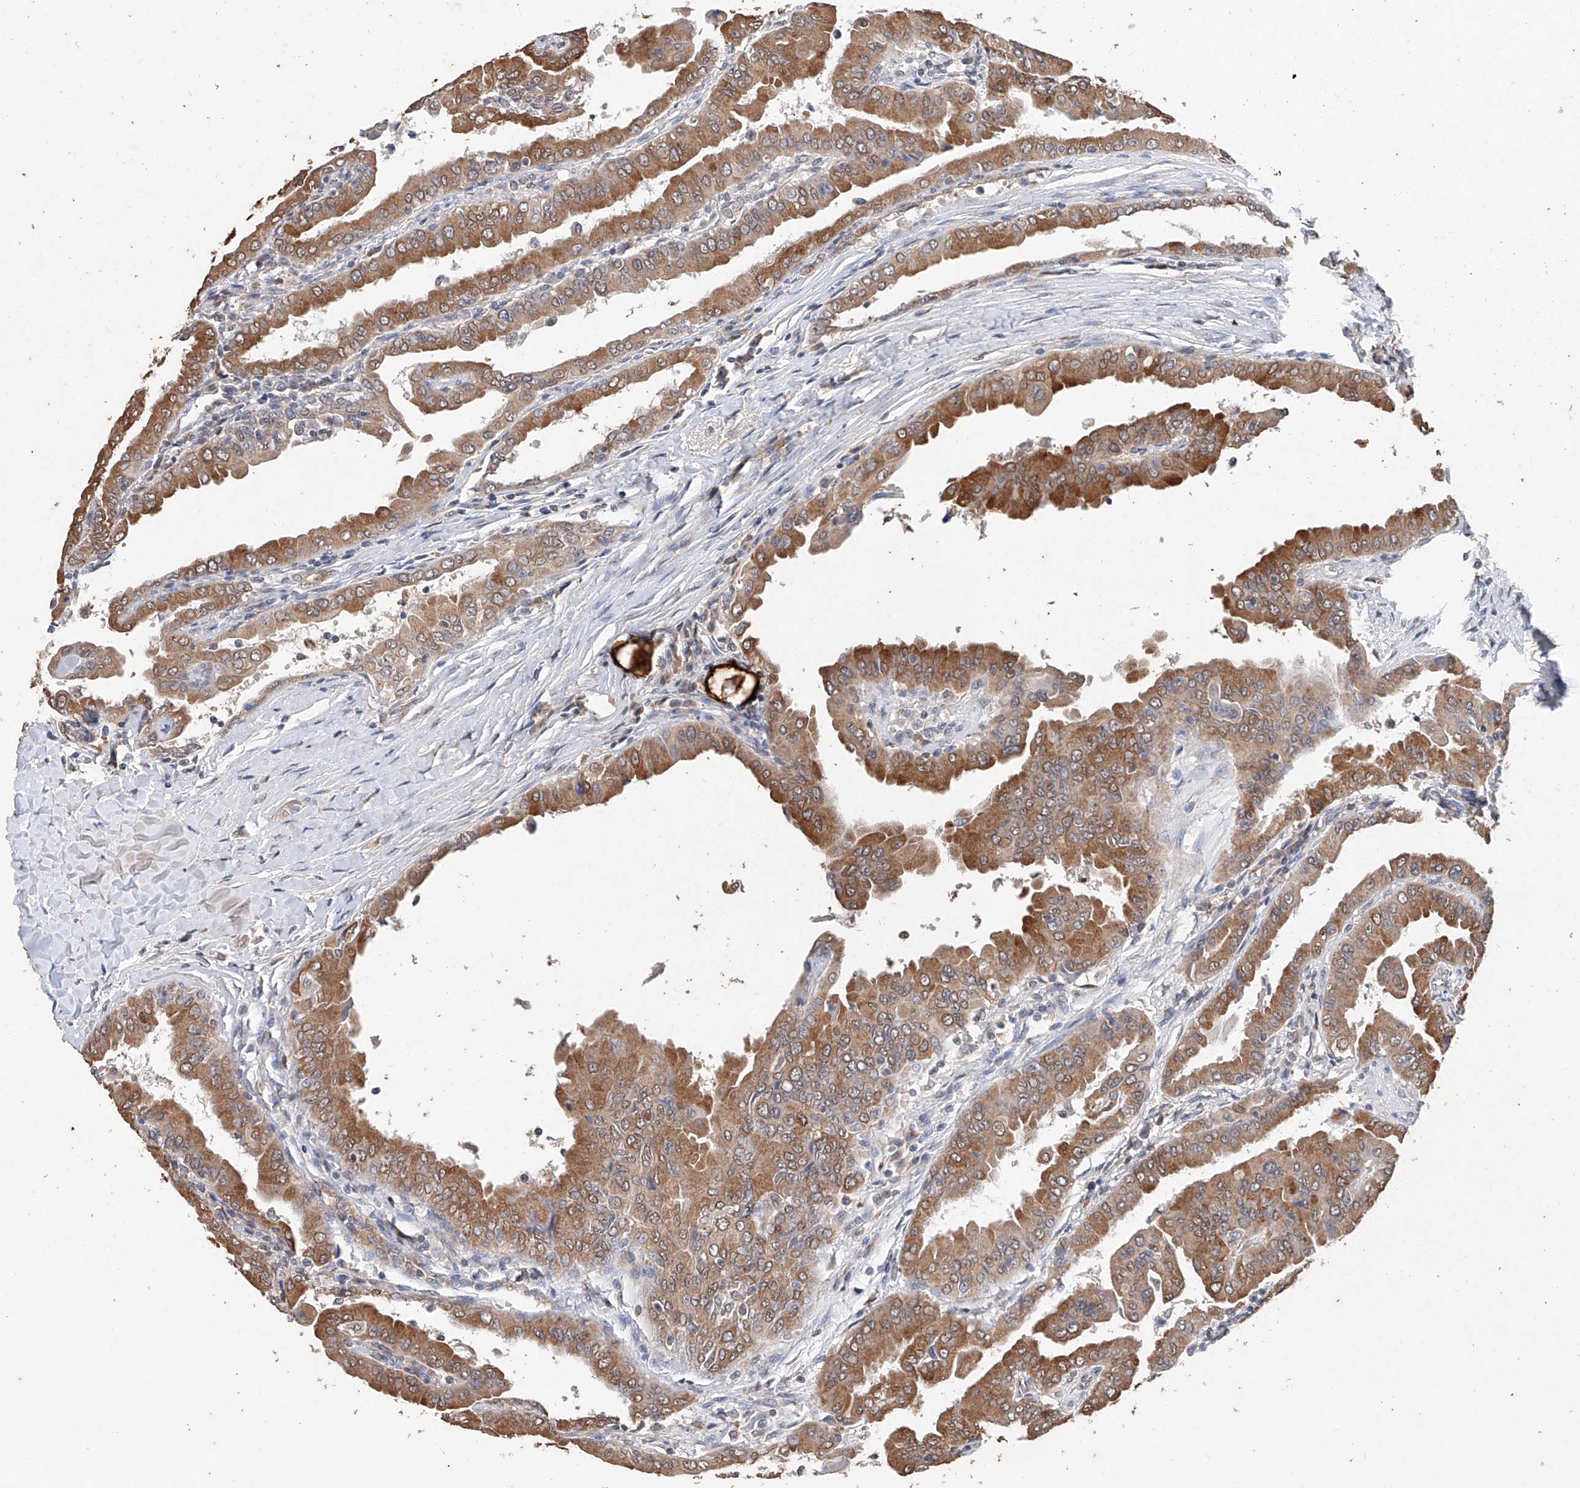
{"staining": {"intensity": "moderate", "quantity": ">75%", "location": "cytoplasmic/membranous"}, "tissue": "thyroid cancer", "cell_type": "Tumor cells", "image_type": "cancer", "snomed": [{"axis": "morphology", "description": "Papillary adenocarcinoma, NOS"}, {"axis": "topography", "description": "Thyroid gland"}], "caption": "Tumor cells show moderate cytoplasmic/membranous positivity in about >75% of cells in papillary adenocarcinoma (thyroid).", "gene": "CERS4", "patient": {"sex": "male", "age": 33}}